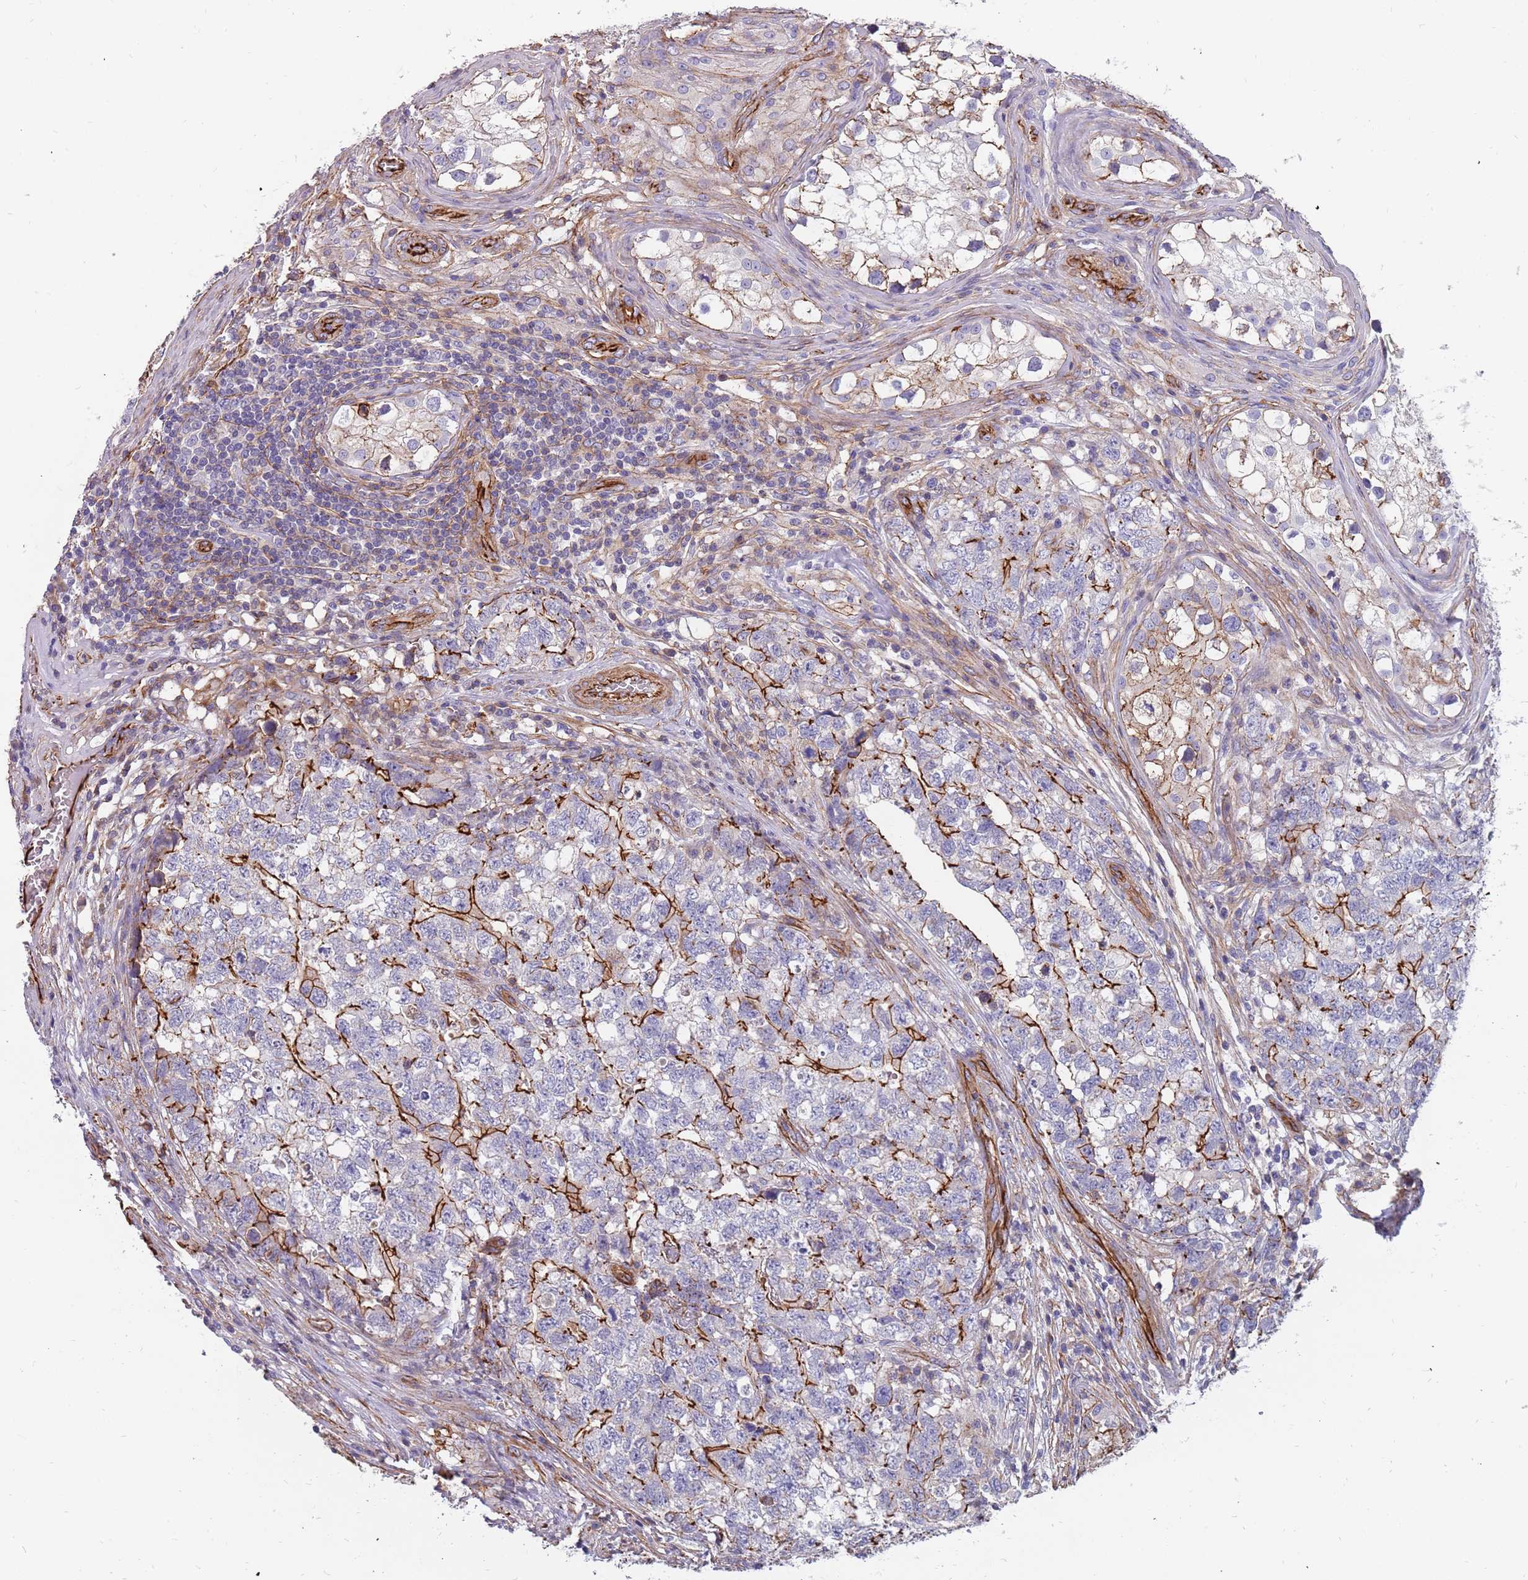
{"staining": {"intensity": "strong", "quantity": "25%-75%", "location": "cytoplasmic/membranous"}, "tissue": "testis cancer", "cell_type": "Tumor cells", "image_type": "cancer", "snomed": [{"axis": "morphology", "description": "Carcinoma, Embryonal, NOS"}, {"axis": "topography", "description": "Testis"}], "caption": "Embryonal carcinoma (testis) tissue reveals strong cytoplasmic/membranous expression in about 25%-75% of tumor cells", "gene": "GFRAL", "patient": {"sex": "male", "age": 31}}